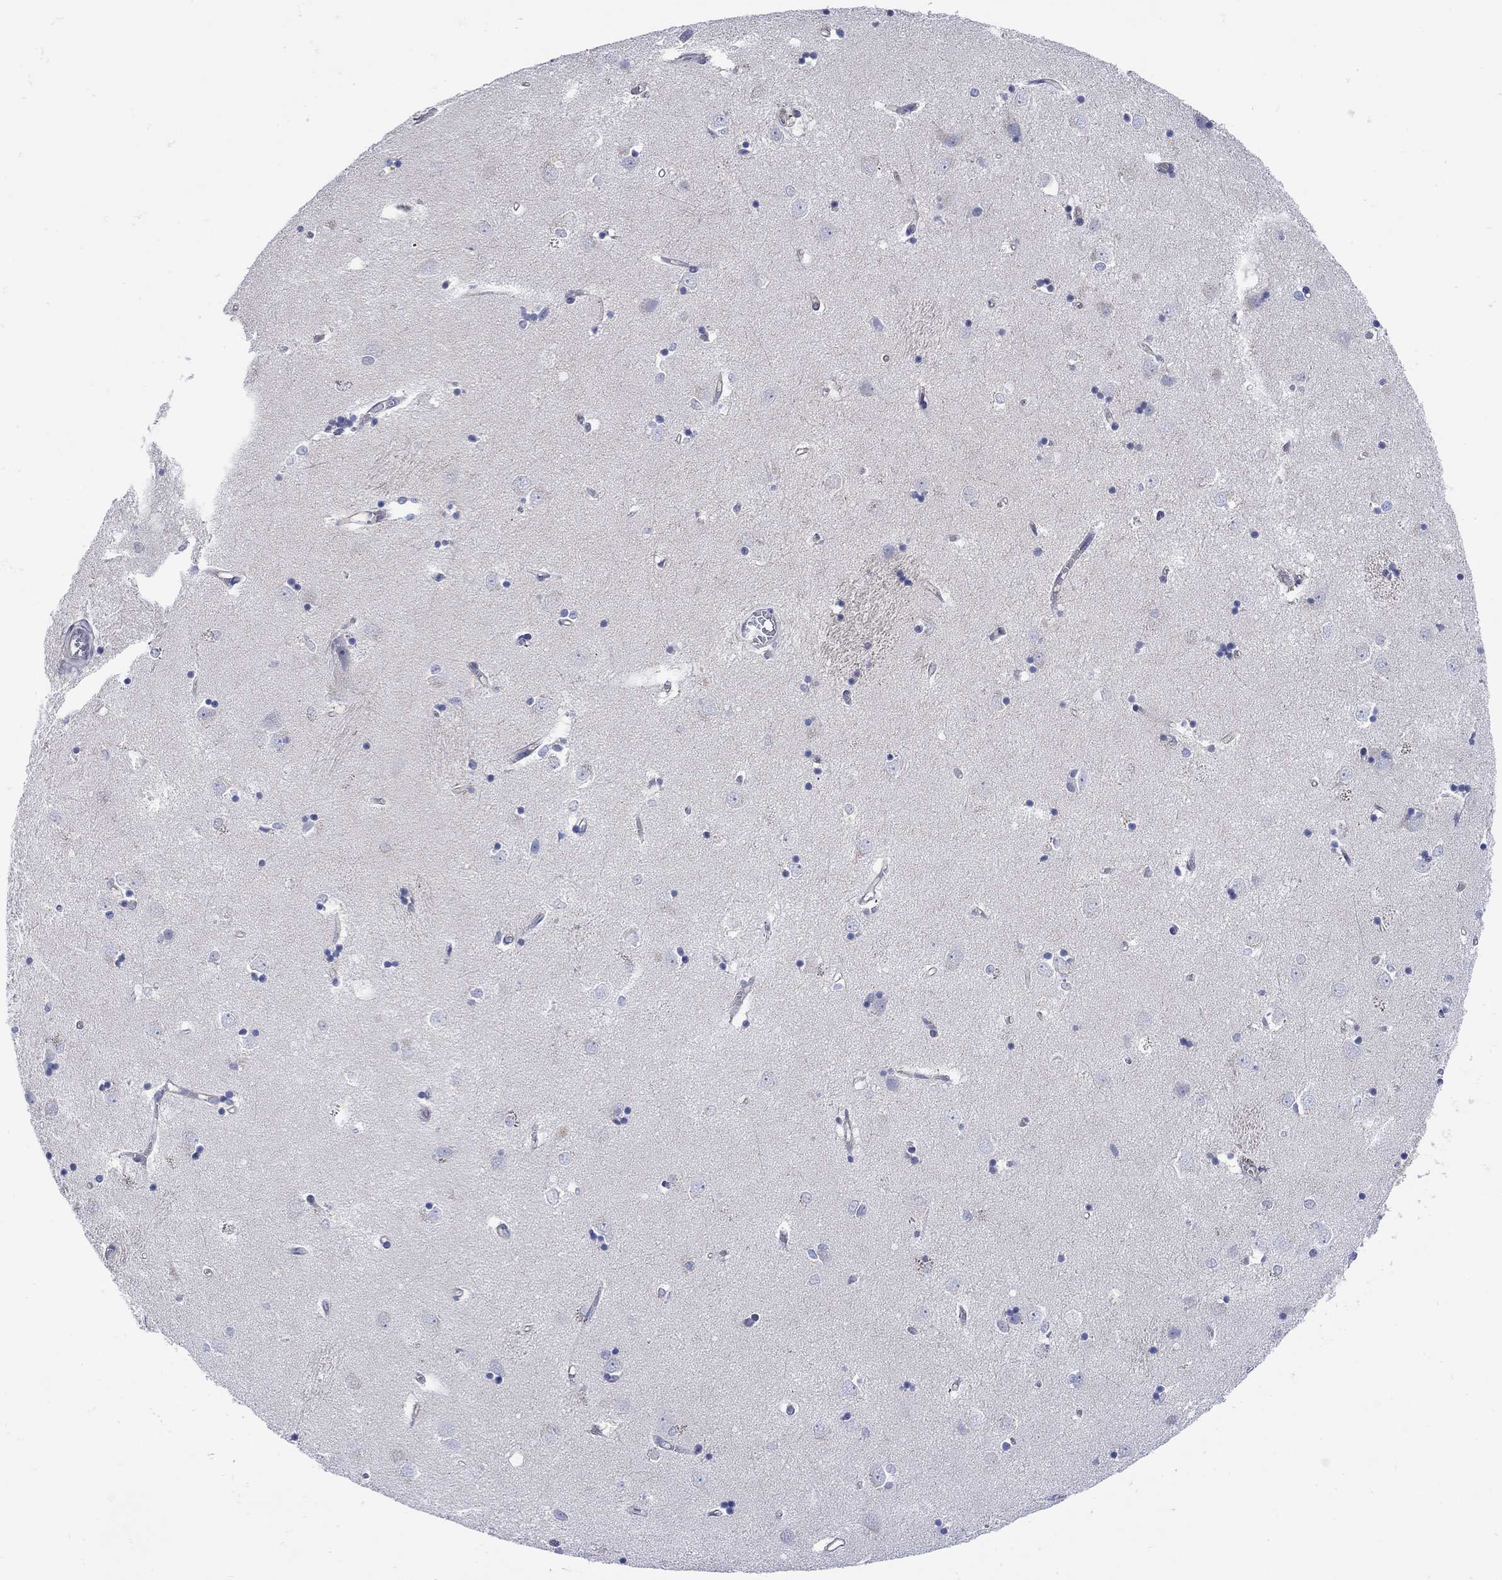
{"staining": {"intensity": "negative", "quantity": "none", "location": "none"}, "tissue": "caudate", "cell_type": "Glial cells", "image_type": "normal", "snomed": [{"axis": "morphology", "description": "Normal tissue, NOS"}, {"axis": "topography", "description": "Lateral ventricle wall"}], "caption": "An image of caudate stained for a protein exhibits no brown staining in glial cells. Brightfield microscopy of IHC stained with DAB (brown) and hematoxylin (blue), captured at high magnification.", "gene": "TEKT3", "patient": {"sex": "male", "age": 54}}